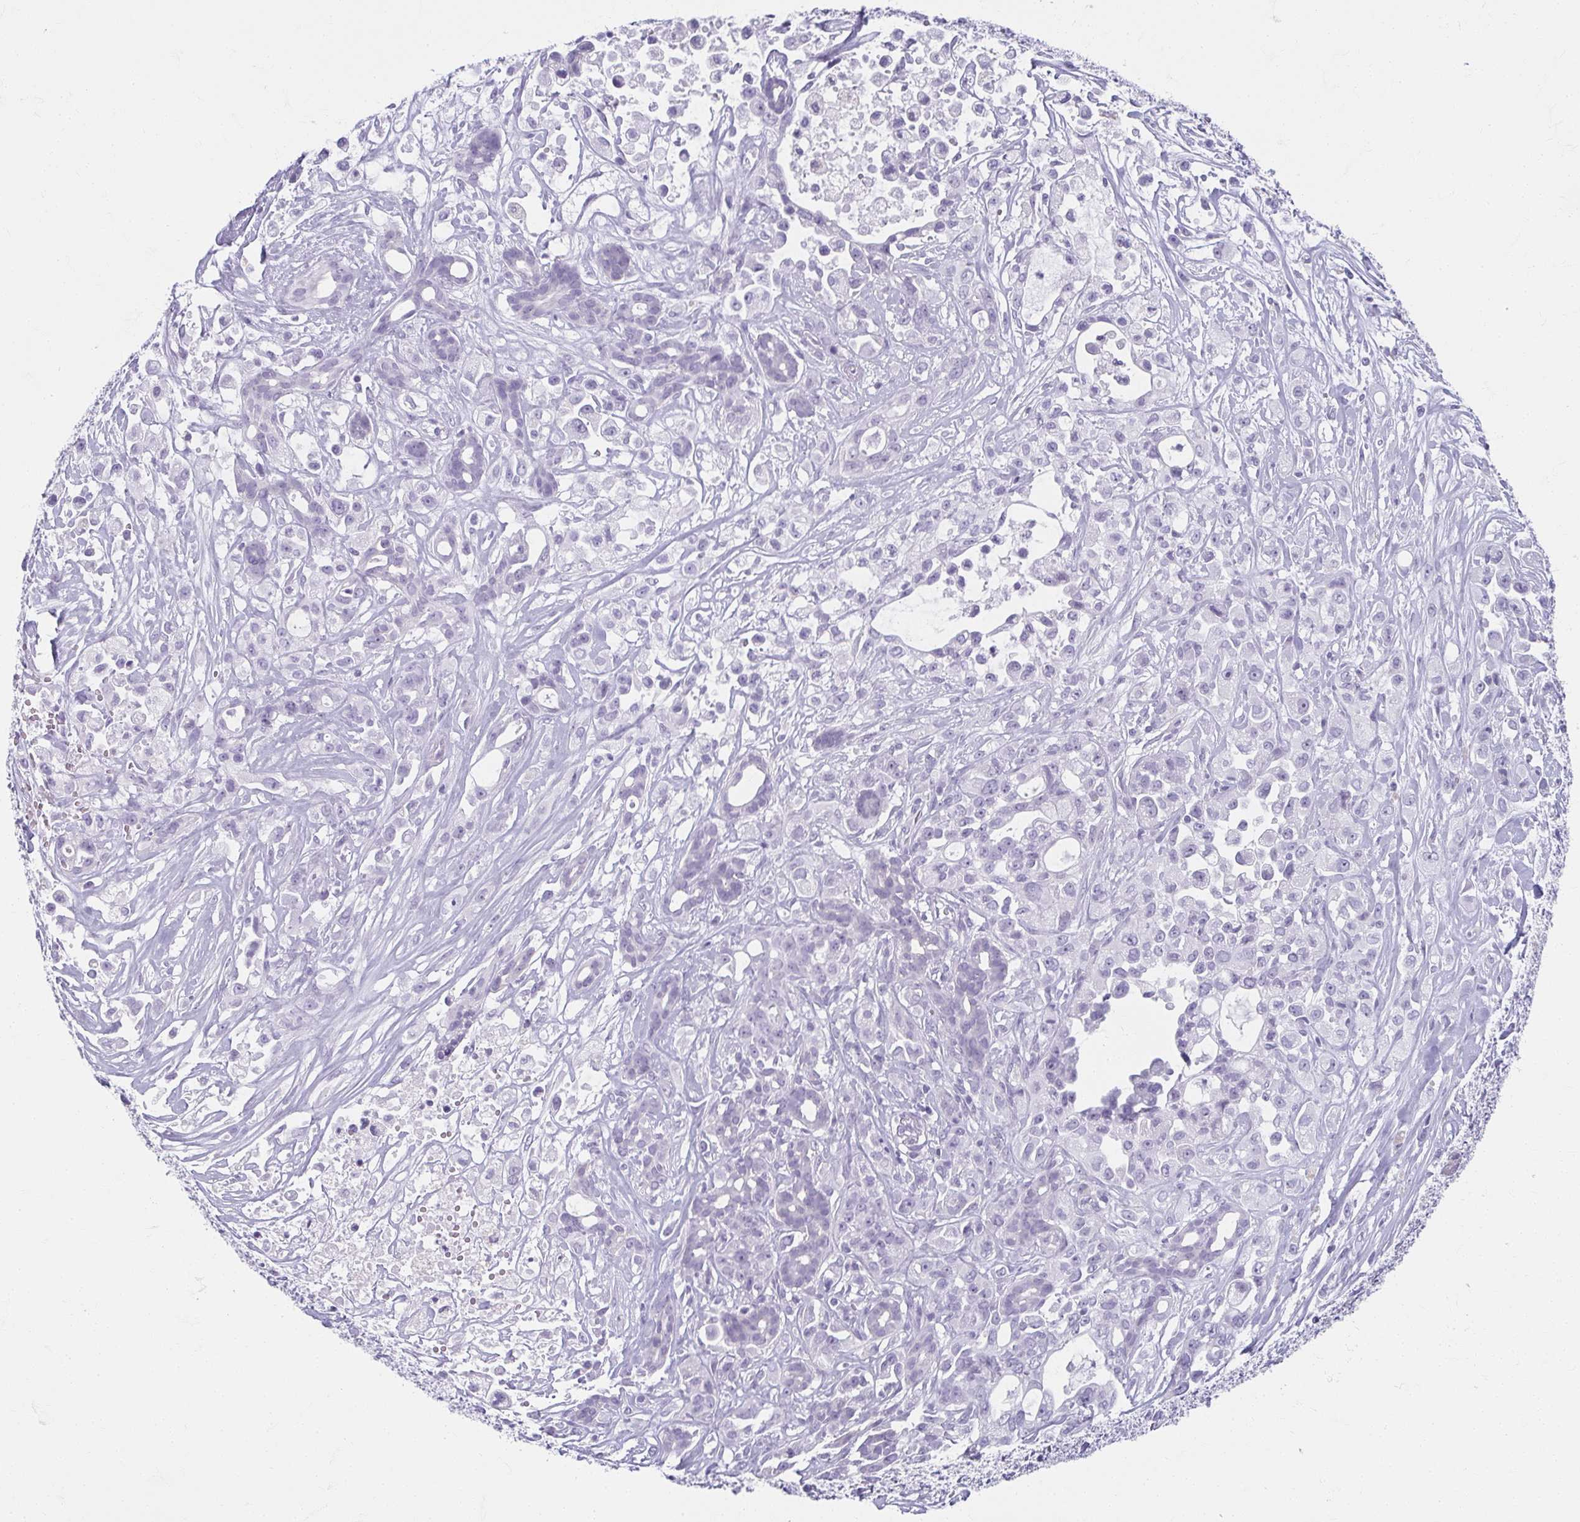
{"staining": {"intensity": "negative", "quantity": "none", "location": "none"}, "tissue": "pancreatic cancer", "cell_type": "Tumor cells", "image_type": "cancer", "snomed": [{"axis": "morphology", "description": "Adenocarcinoma, NOS"}, {"axis": "topography", "description": "Pancreas"}], "caption": "Tumor cells are negative for brown protein staining in pancreatic adenocarcinoma.", "gene": "MOBP", "patient": {"sex": "male", "age": 44}}